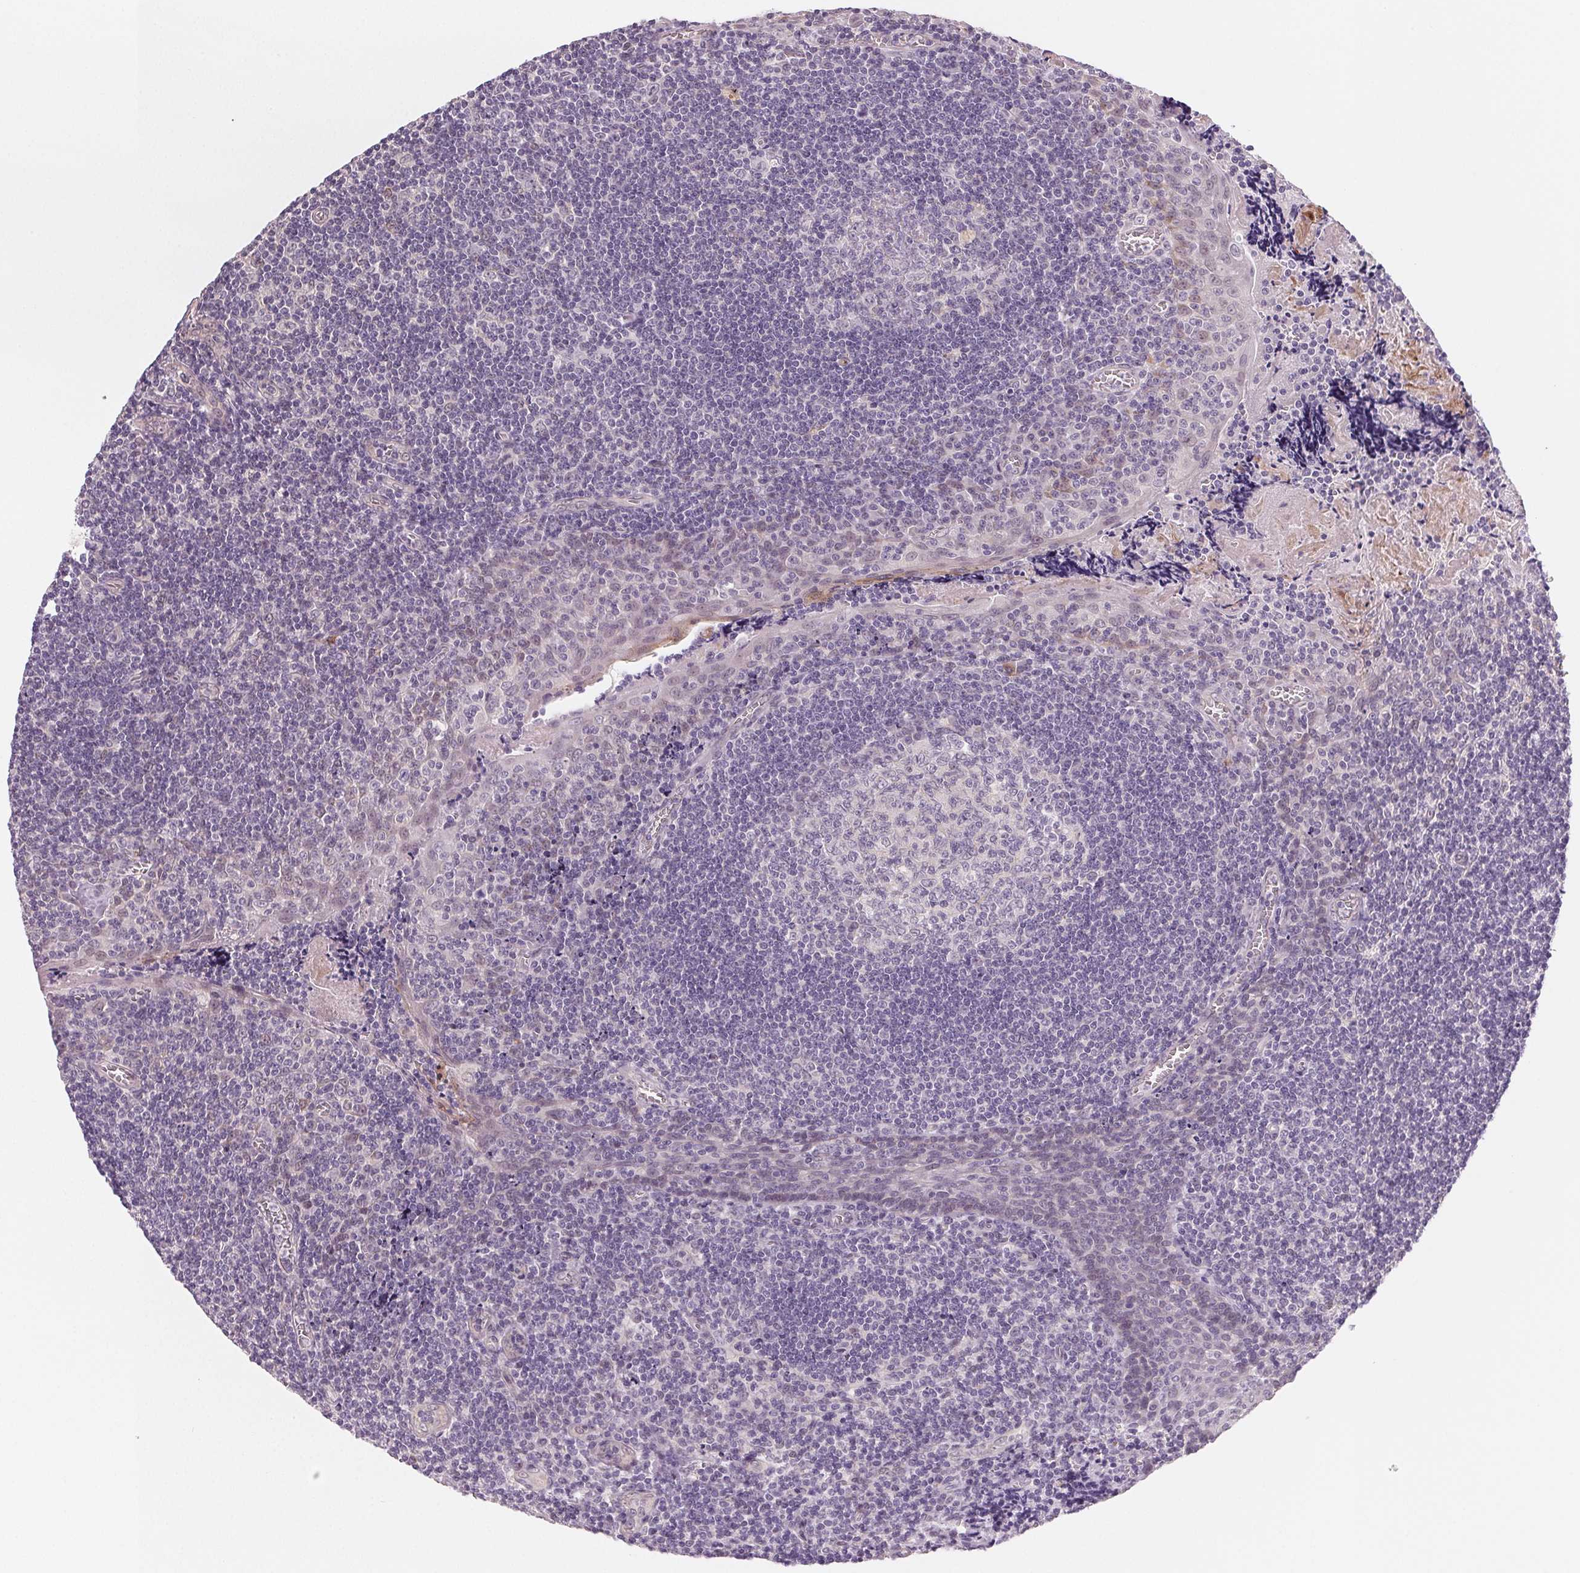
{"staining": {"intensity": "negative", "quantity": "none", "location": "none"}, "tissue": "tonsil", "cell_type": "Germinal center cells", "image_type": "normal", "snomed": [{"axis": "morphology", "description": "Normal tissue, NOS"}, {"axis": "morphology", "description": "Inflammation, NOS"}, {"axis": "topography", "description": "Tonsil"}], "caption": "IHC of unremarkable human tonsil reveals no positivity in germinal center cells.", "gene": "CFC1B", "patient": {"sex": "female", "age": 31}}